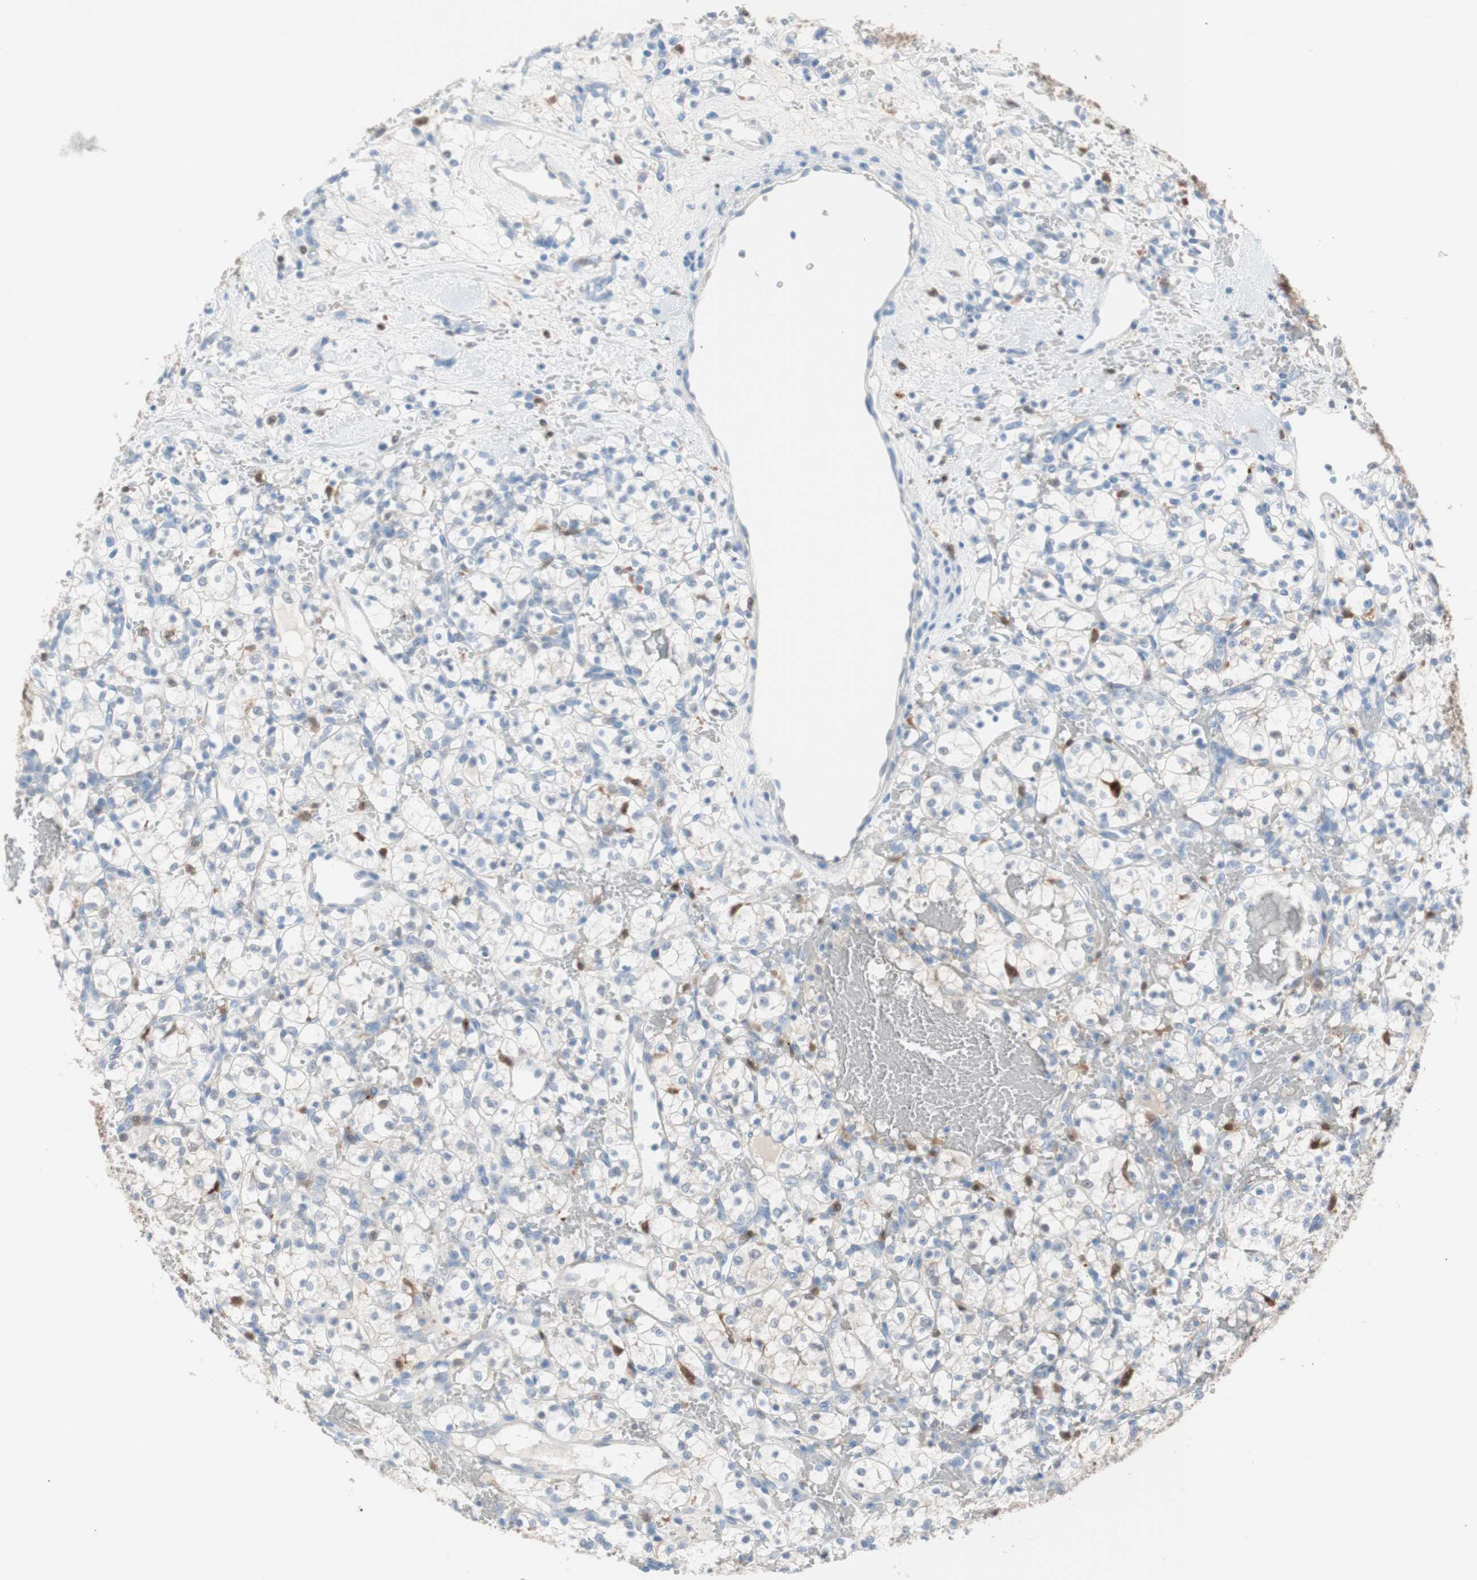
{"staining": {"intensity": "moderate", "quantity": "<25%", "location": "nuclear"}, "tissue": "renal cancer", "cell_type": "Tumor cells", "image_type": "cancer", "snomed": [{"axis": "morphology", "description": "Adenocarcinoma, NOS"}, {"axis": "topography", "description": "Kidney"}], "caption": "IHC staining of adenocarcinoma (renal), which displays low levels of moderate nuclear expression in approximately <25% of tumor cells indicating moderate nuclear protein positivity. The staining was performed using DAB (brown) for protein detection and nuclei were counterstained in hematoxylin (blue).", "gene": "IL18", "patient": {"sex": "female", "age": 60}}